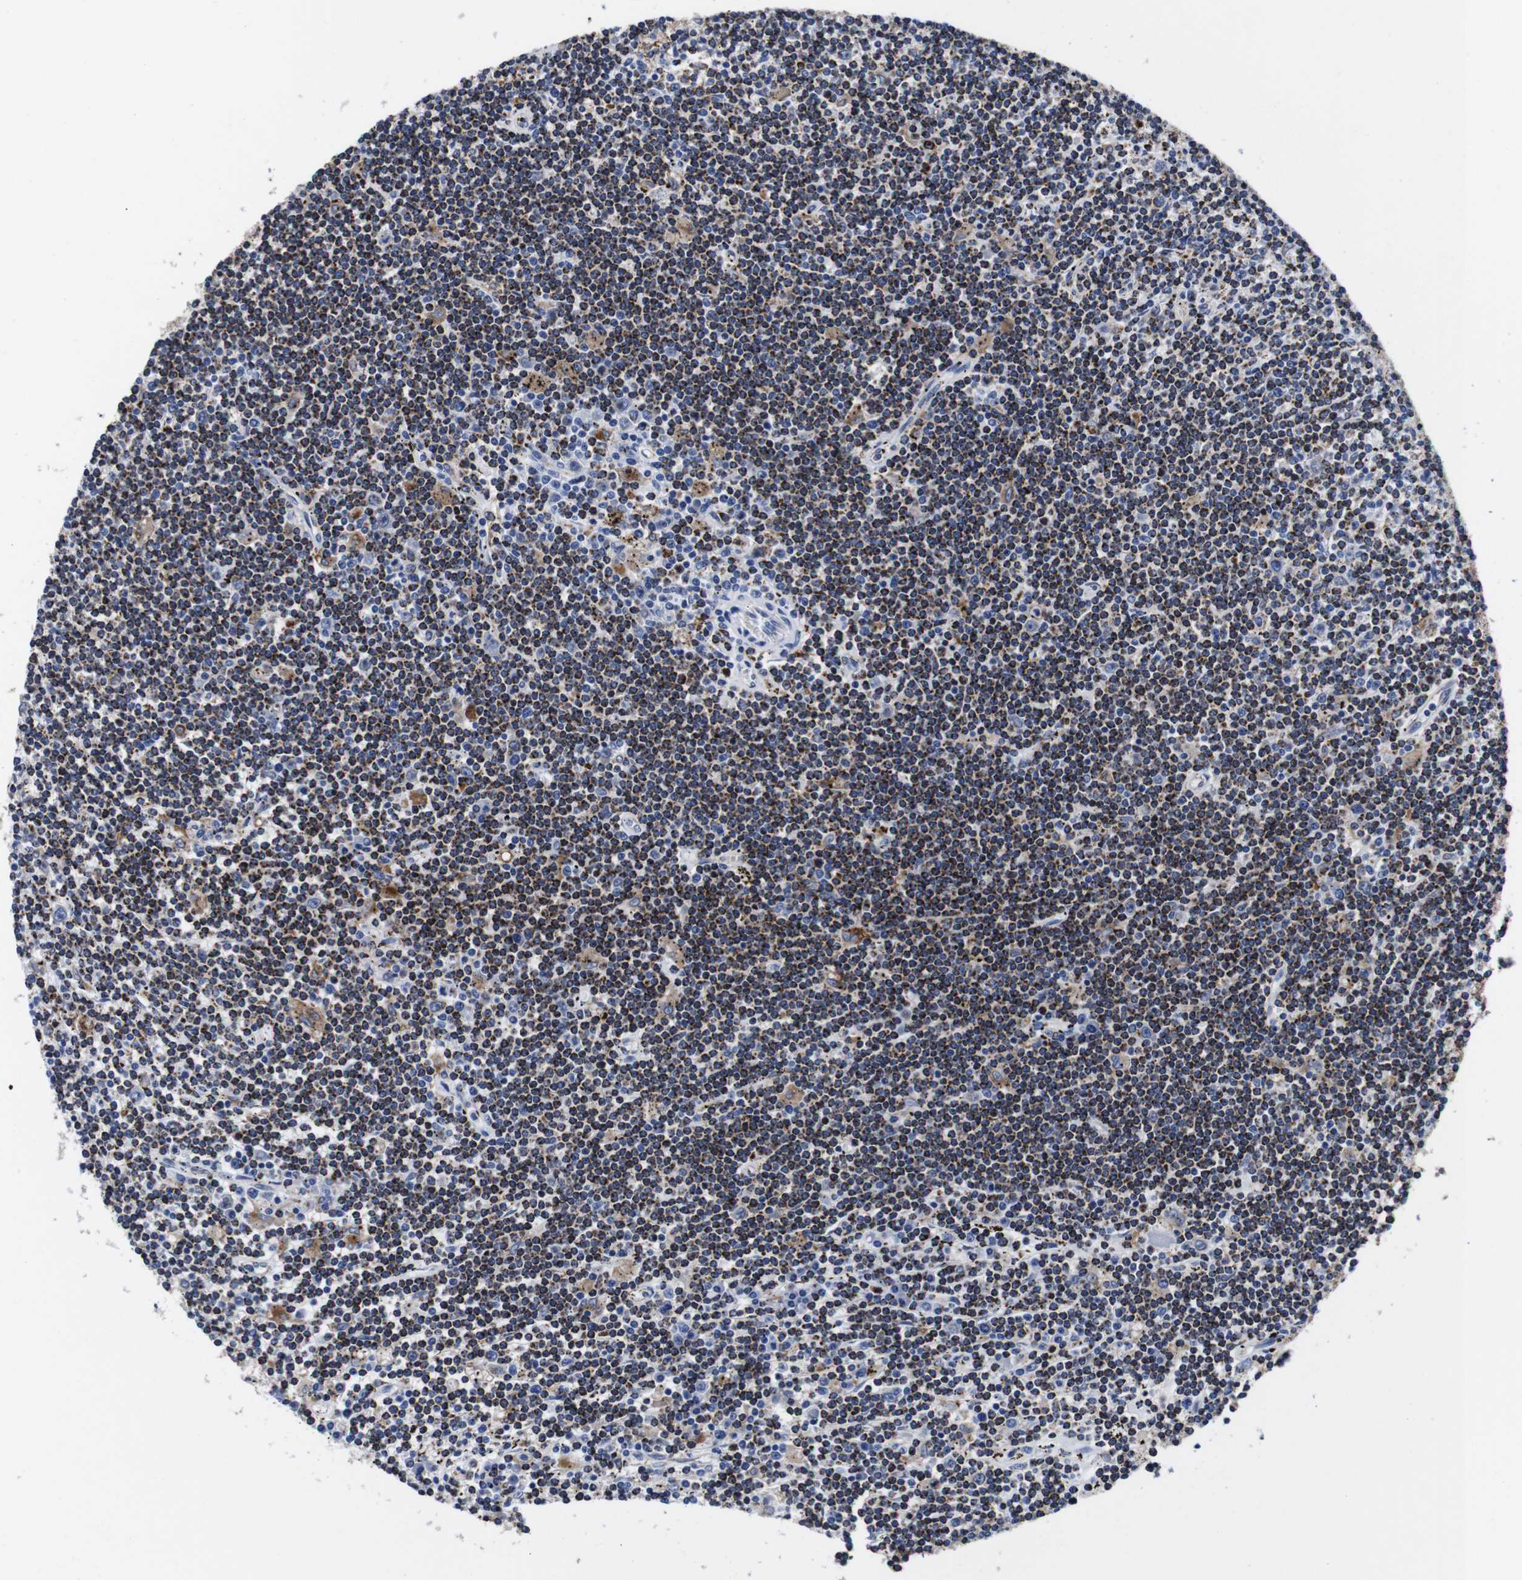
{"staining": {"intensity": "moderate", "quantity": ">75%", "location": "cytoplasmic/membranous"}, "tissue": "lymphoma", "cell_type": "Tumor cells", "image_type": "cancer", "snomed": [{"axis": "morphology", "description": "Malignant lymphoma, non-Hodgkin's type, Low grade"}, {"axis": "topography", "description": "Spleen"}], "caption": "Moderate cytoplasmic/membranous expression for a protein is seen in about >75% of tumor cells of lymphoma using immunohistochemistry (IHC).", "gene": "HLA-DMB", "patient": {"sex": "male", "age": 76}}